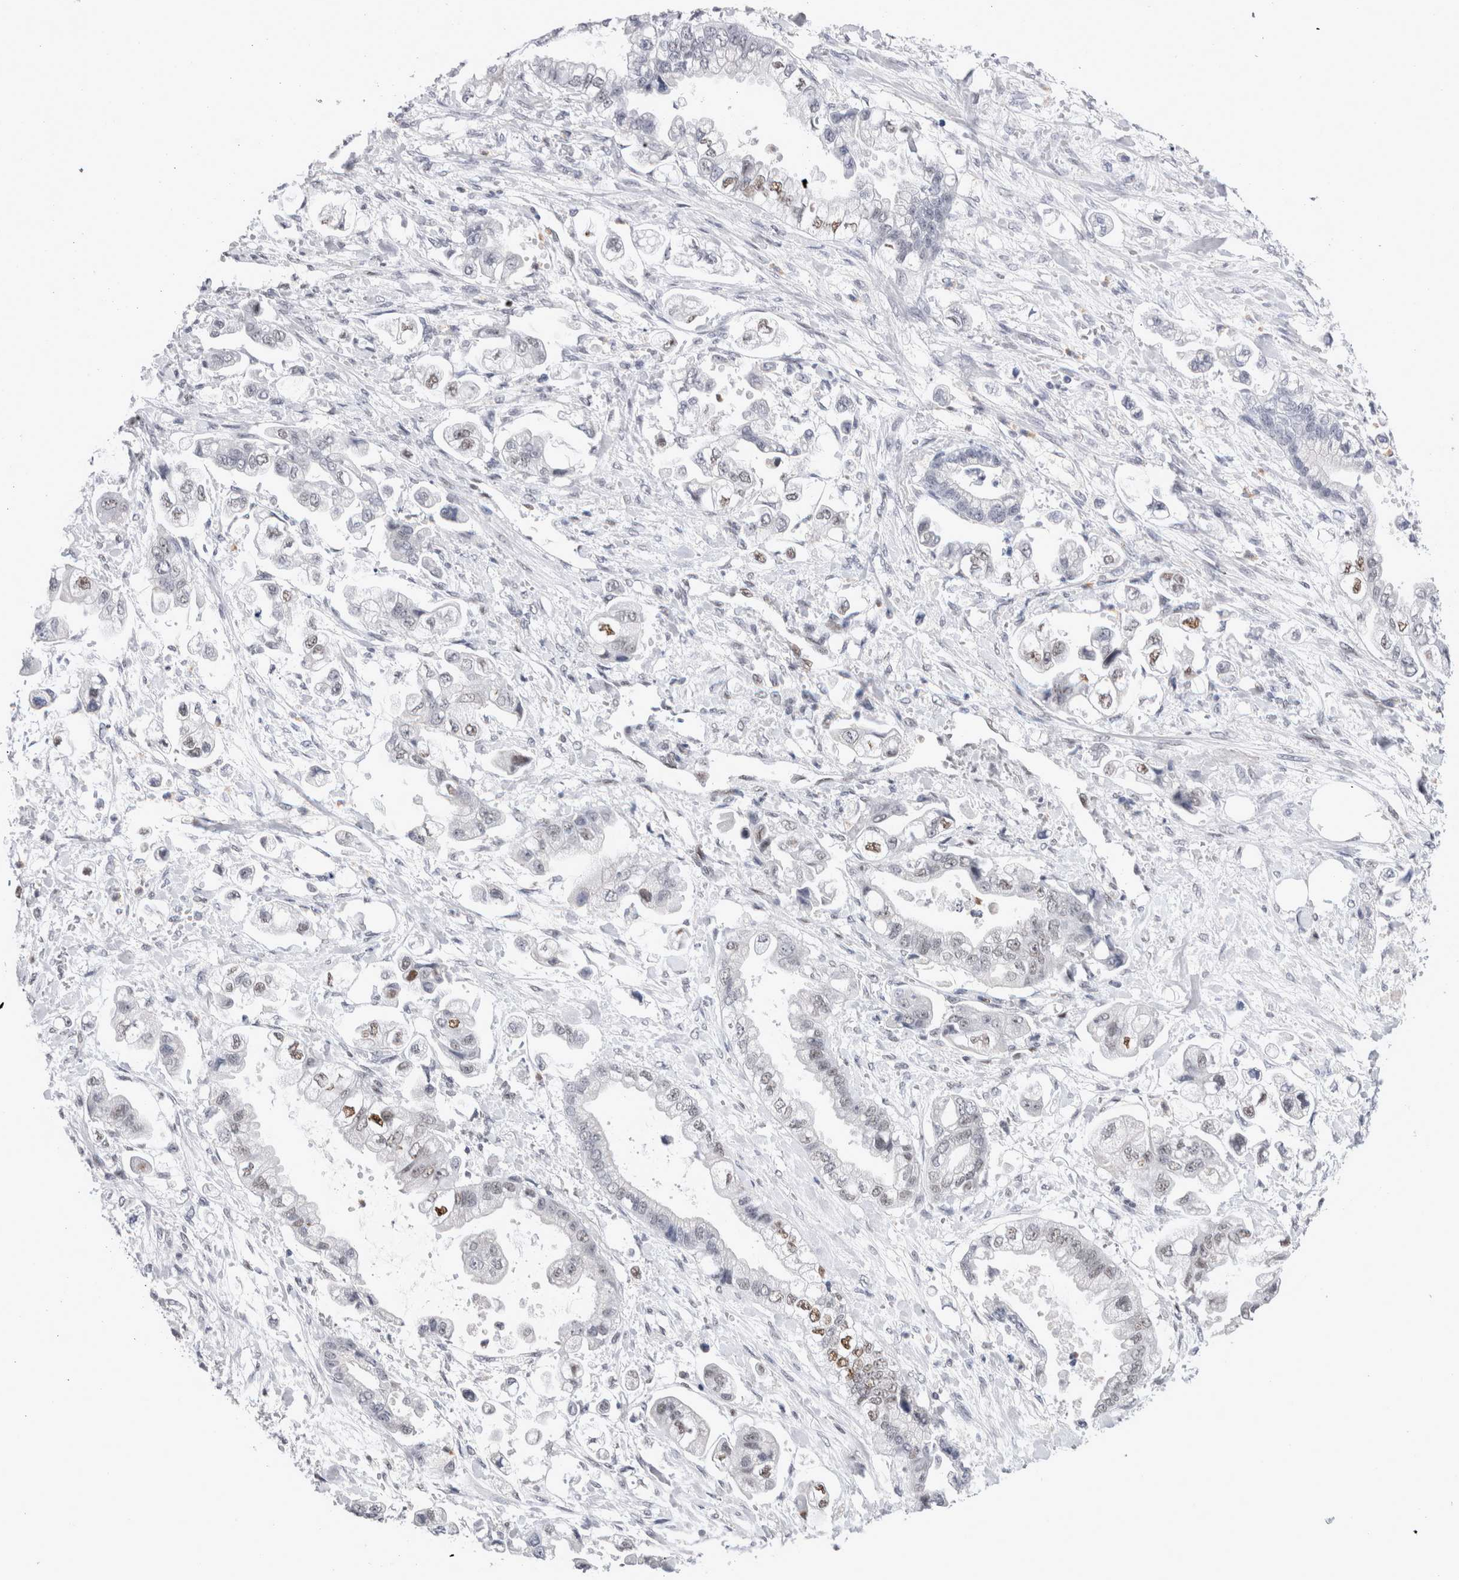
{"staining": {"intensity": "moderate", "quantity": "25%-75%", "location": "nuclear"}, "tissue": "stomach cancer", "cell_type": "Tumor cells", "image_type": "cancer", "snomed": [{"axis": "morphology", "description": "Adenocarcinoma, NOS"}, {"axis": "topography", "description": "Stomach"}], "caption": "Protein expression analysis of human stomach adenocarcinoma reveals moderate nuclear expression in about 25%-75% of tumor cells.", "gene": "RBM6", "patient": {"sex": "male", "age": 62}}